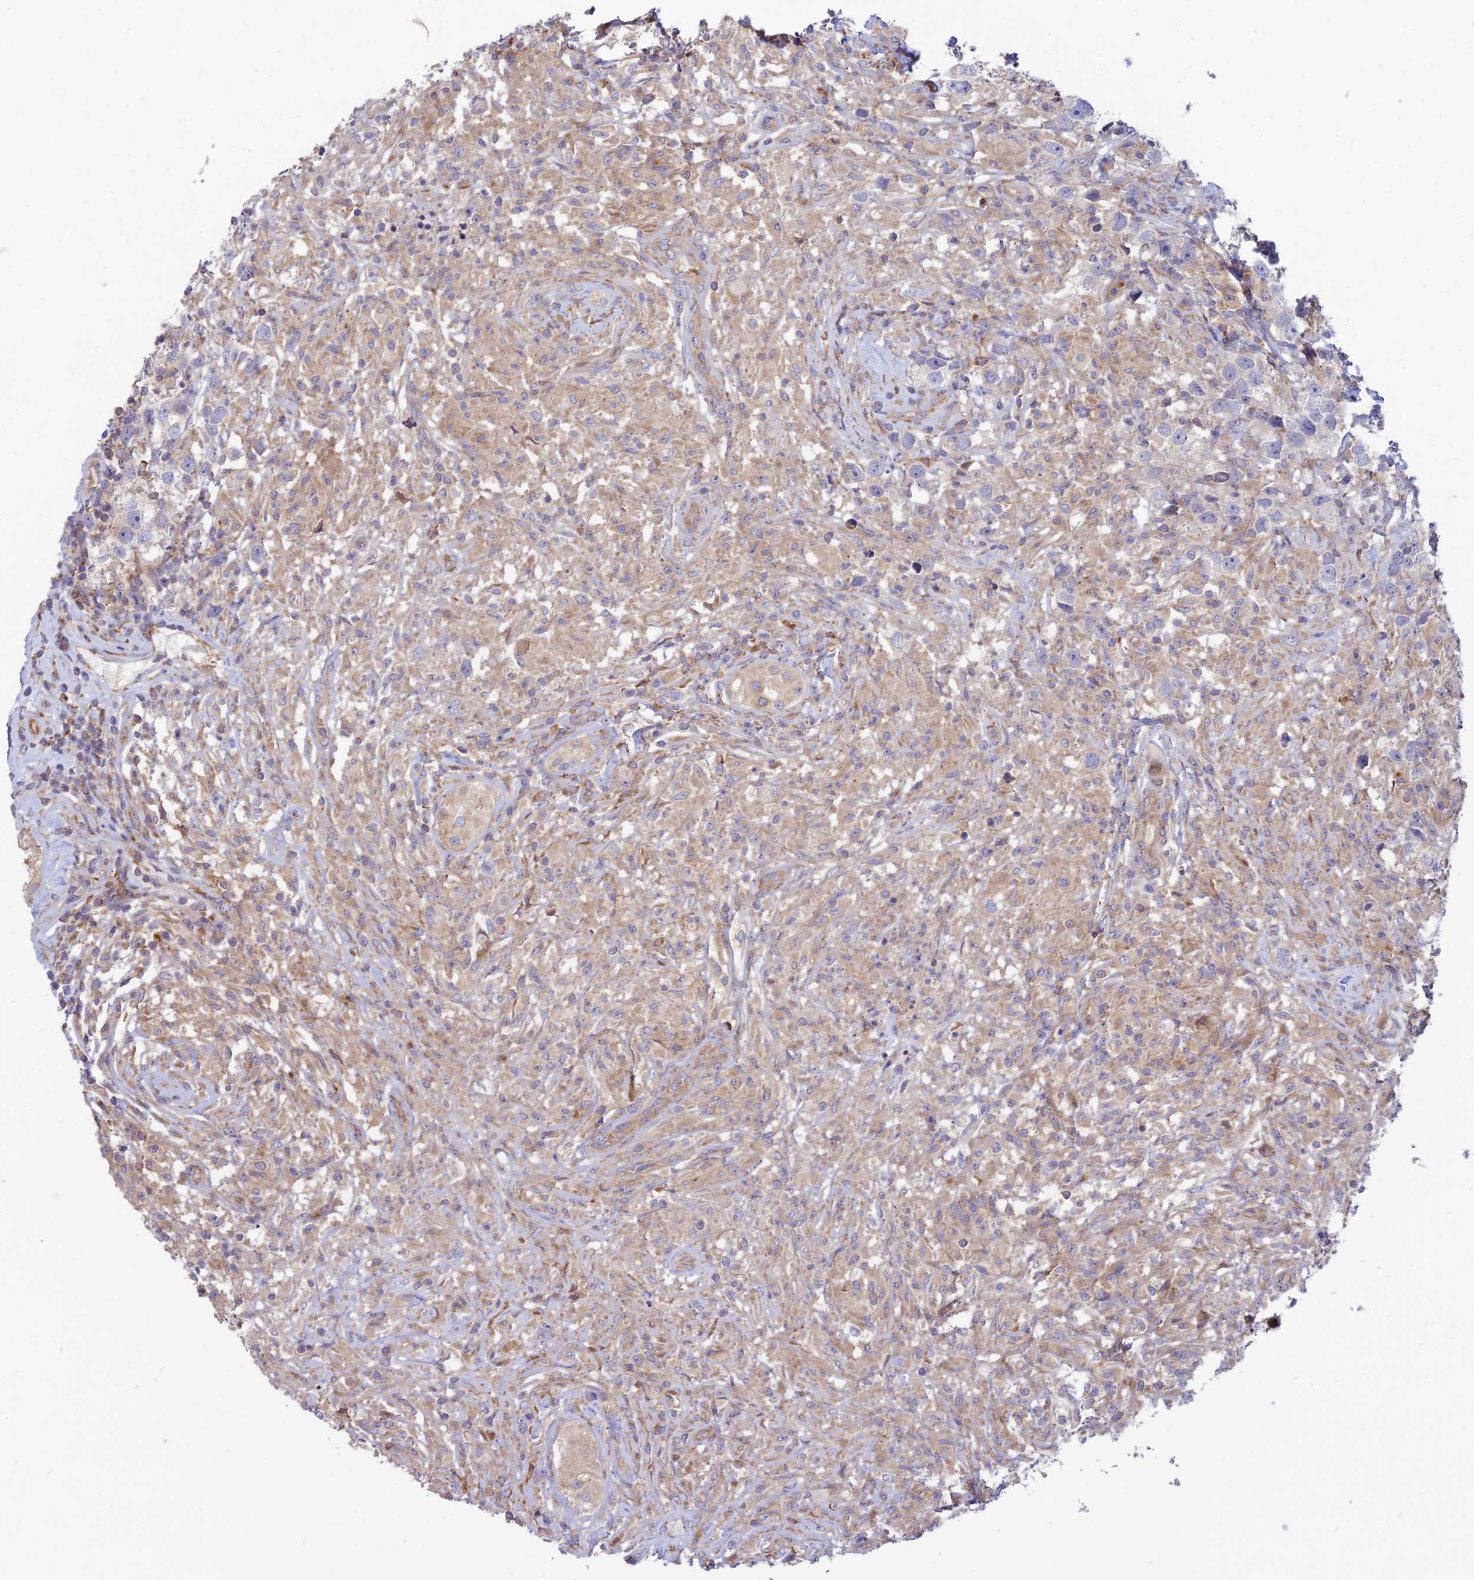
{"staining": {"intensity": "negative", "quantity": "none", "location": "none"}, "tissue": "testis cancer", "cell_type": "Tumor cells", "image_type": "cancer", "snomed": [{"axis": "morphology", "description": "Seminoma, NOS"}, {"axis": "topography", "description": "Testis"}], "caption": "Histopathology image shows no significant protein positivity in tumor cells of testis cancer. Nuclei are stained in blue.", "gene": "PHKA2", "patient": {"sex": "male", "age": 49}}